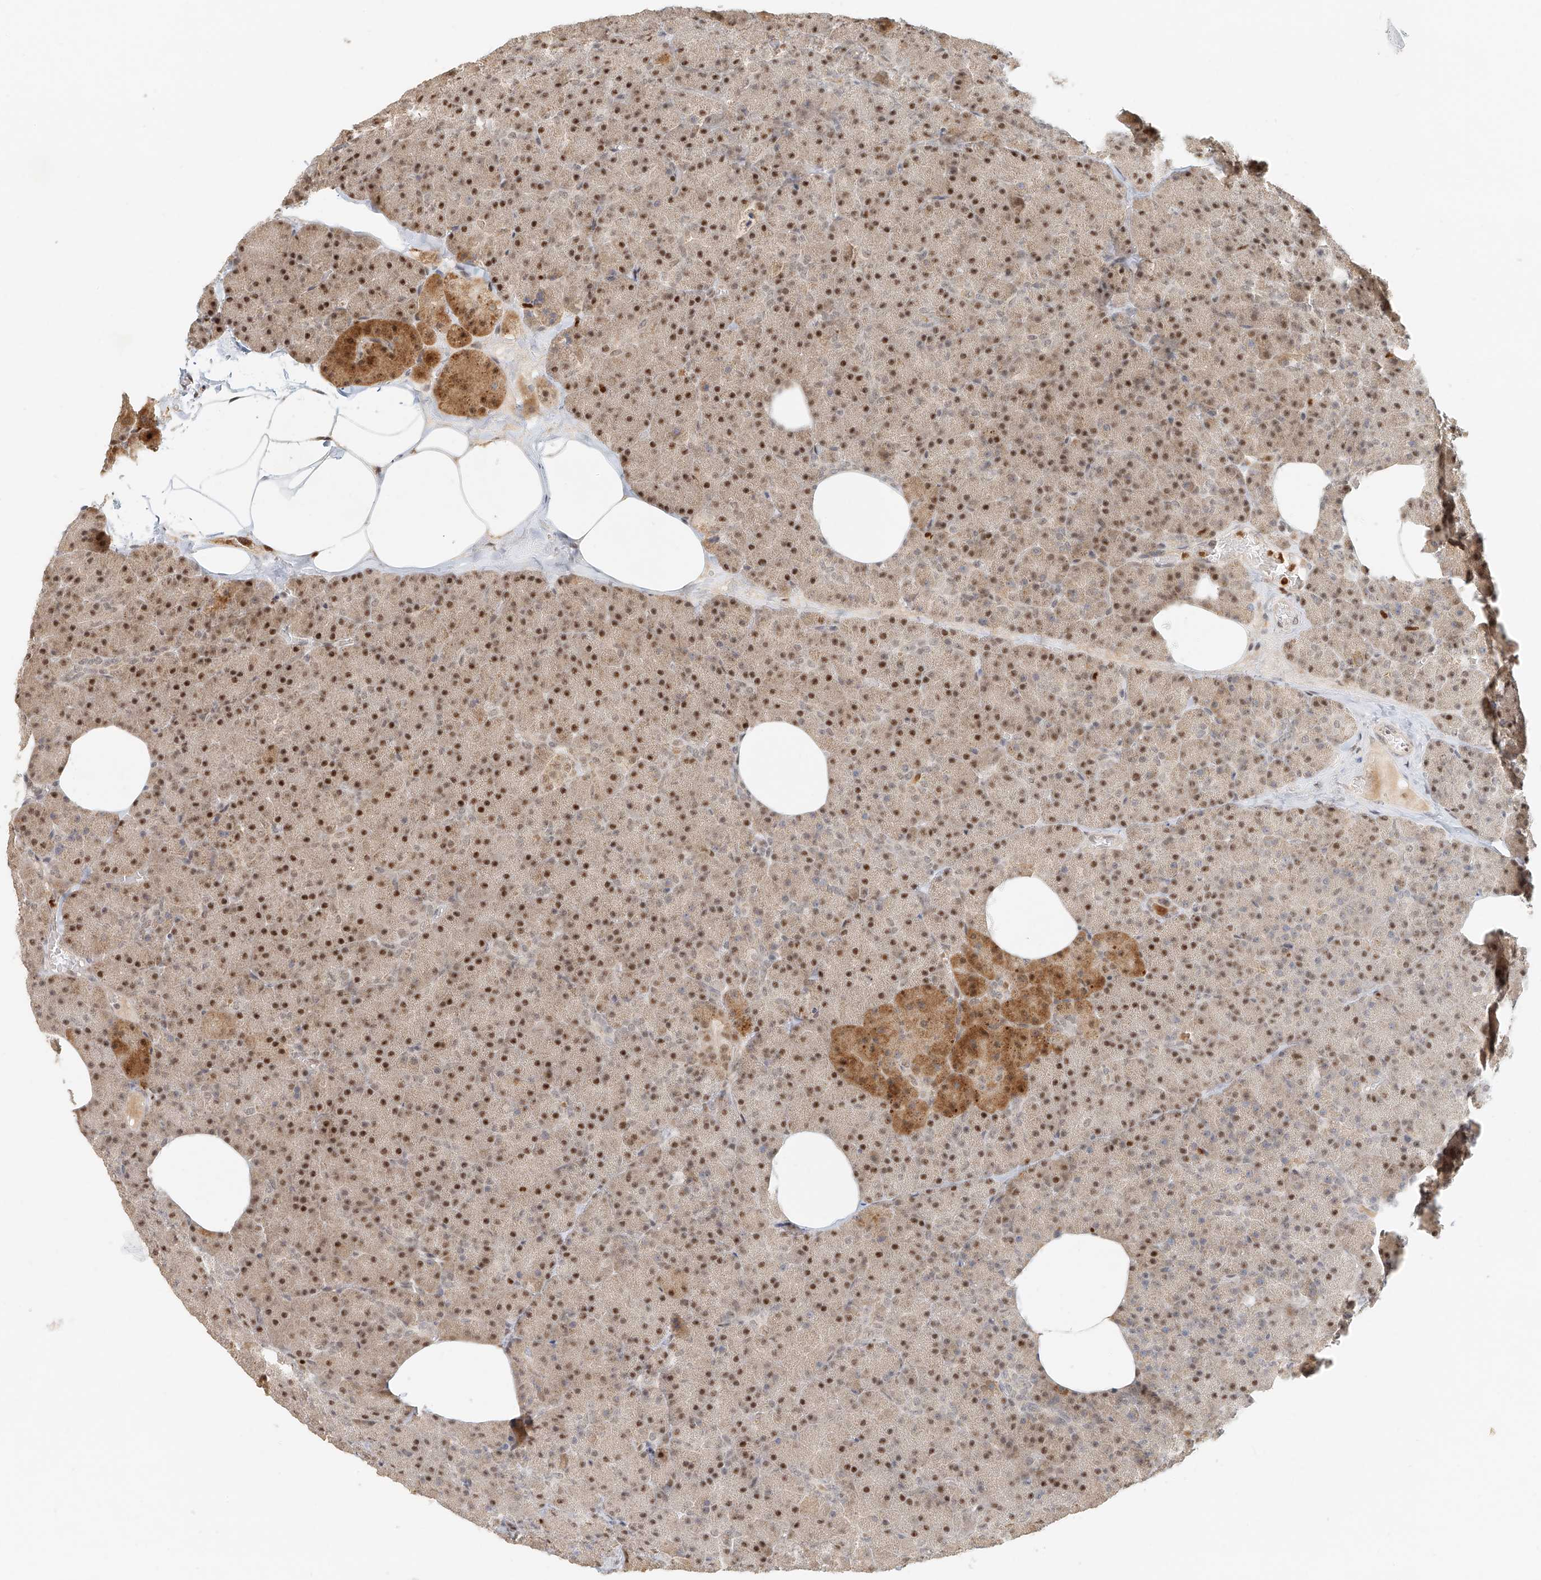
{"staining": {"intensity": "strong", "quantity": ">75%", "location": "cytoplasmic/membranous,nuclear"}, "tissue": "pancreas", "cell_type": "Exocrine glandular cells", "image_type": "normal", "snomed": [{"axis": "morphology", "description": "Normal tissue, NOS"}, {"axis": "morphology", "description": "Carcinoid, malignant, NOS"}, {"axis": "topography", "description": "Pancreas"}], "caption": "Protein staining displays strong cytoplasmic/membranous,nuclear positivity in about >75% of exocrine glandular cells in benign pancreas. (brown staining indicates protein expression, while blue staining denotes nuclei).", "gene": "CXorf58", "patient": {"sex": "female", "age": 35}}